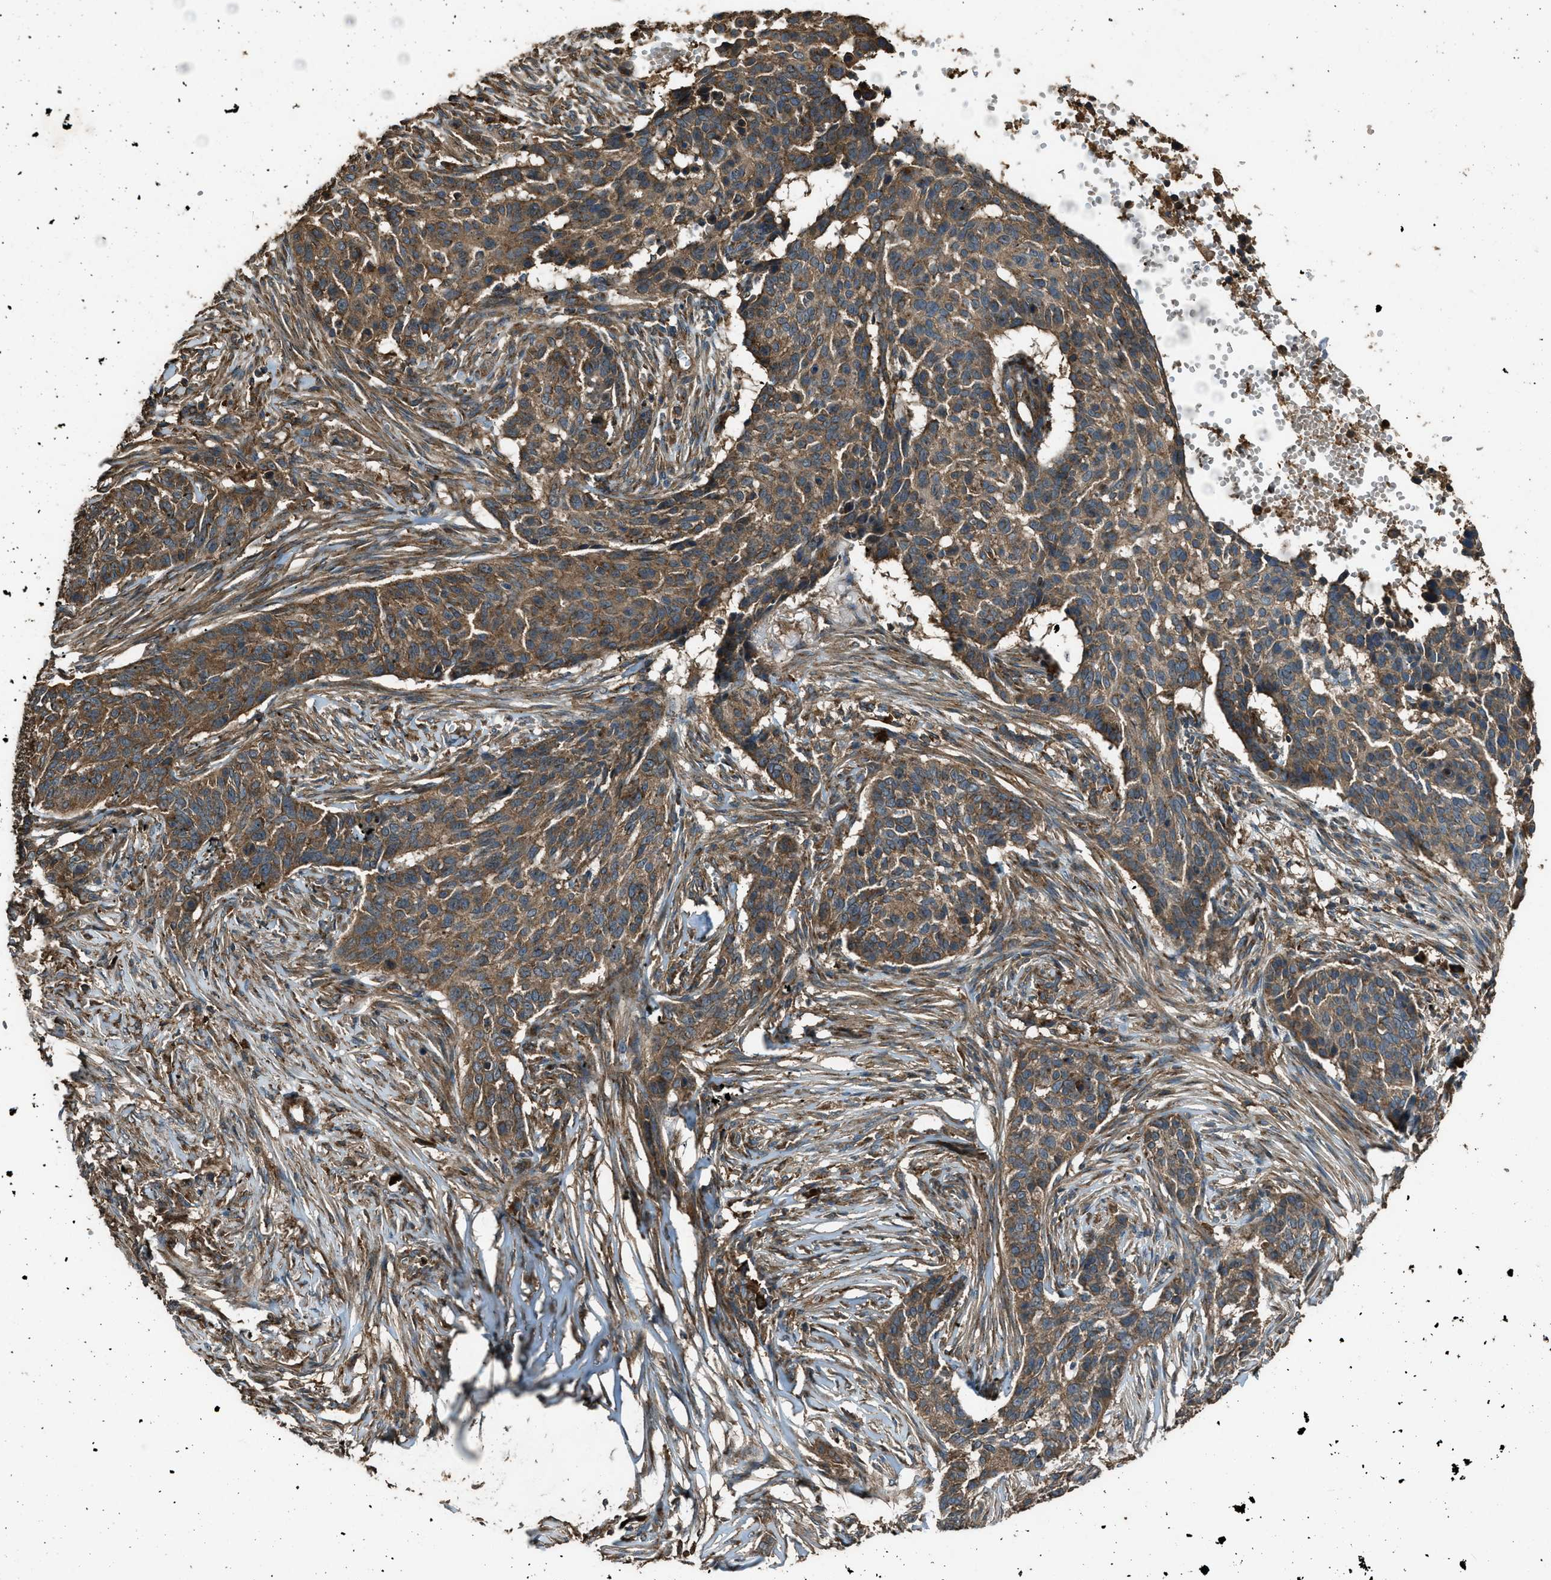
{"staining": {"intensity": "moderate", "quantity": ">75%", "location": "cytoplasmic/membranous"}, "tissue": "skin cancer", "cell_type": "Tumor cells", "image_type": "cancer", "snomed": [{"axis": "morphology", "description": "Basal cell carcinoma"}, {"axis": "topography", "description": "Skin"}], "caption": "This photomicrograph reveals IHC staining of human skin cancer (basal cell carcinoma), with medium moderate cytoplasmic/membranous positivity in about >75% of tumor cells.", "gene": "MAP3K8", "patient": {"sex": "male", "age": 85}}